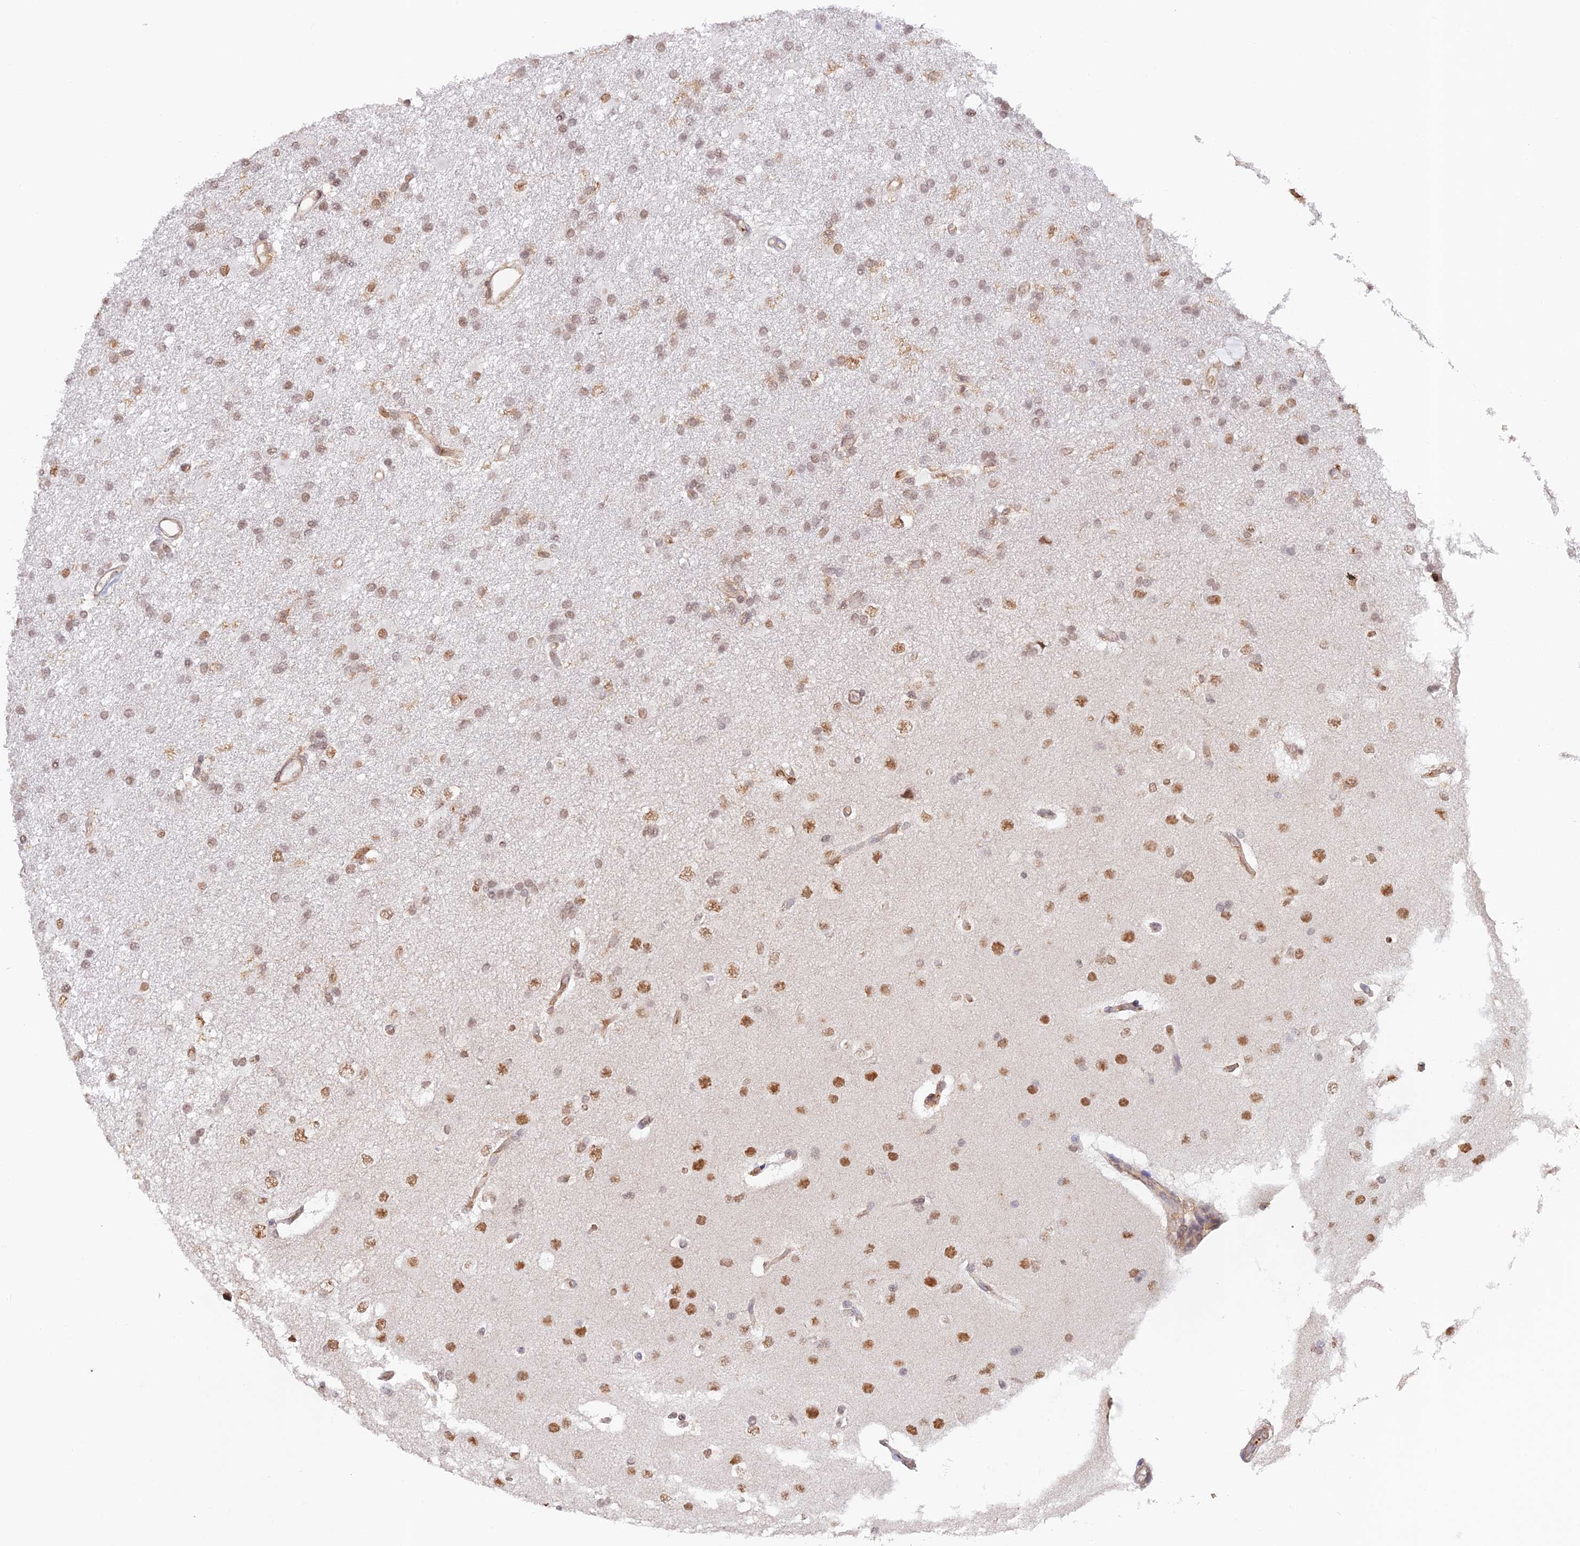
{"staining": {"intensity": "moderate", "quantity": "25%-75%", "location": "nuclear"}, "tissue": "glioma", "cell_type": "Tumor cells", "image_type": "cancer", "snomed": [{"axis": "morphology", "description": "Glioma, malignant, High grade"}, {"axis": "topography", "description": "Brain"}], "caption": "This image demonstrates glioma stained with immunohistochemistry to label a protein in brown. The nuclear of tumor cells show moderate positivity for the protein. Nuclei are counter-stained blue.", "gene": "DENND1C", "patient": {"sex": "male", "age": 77}}